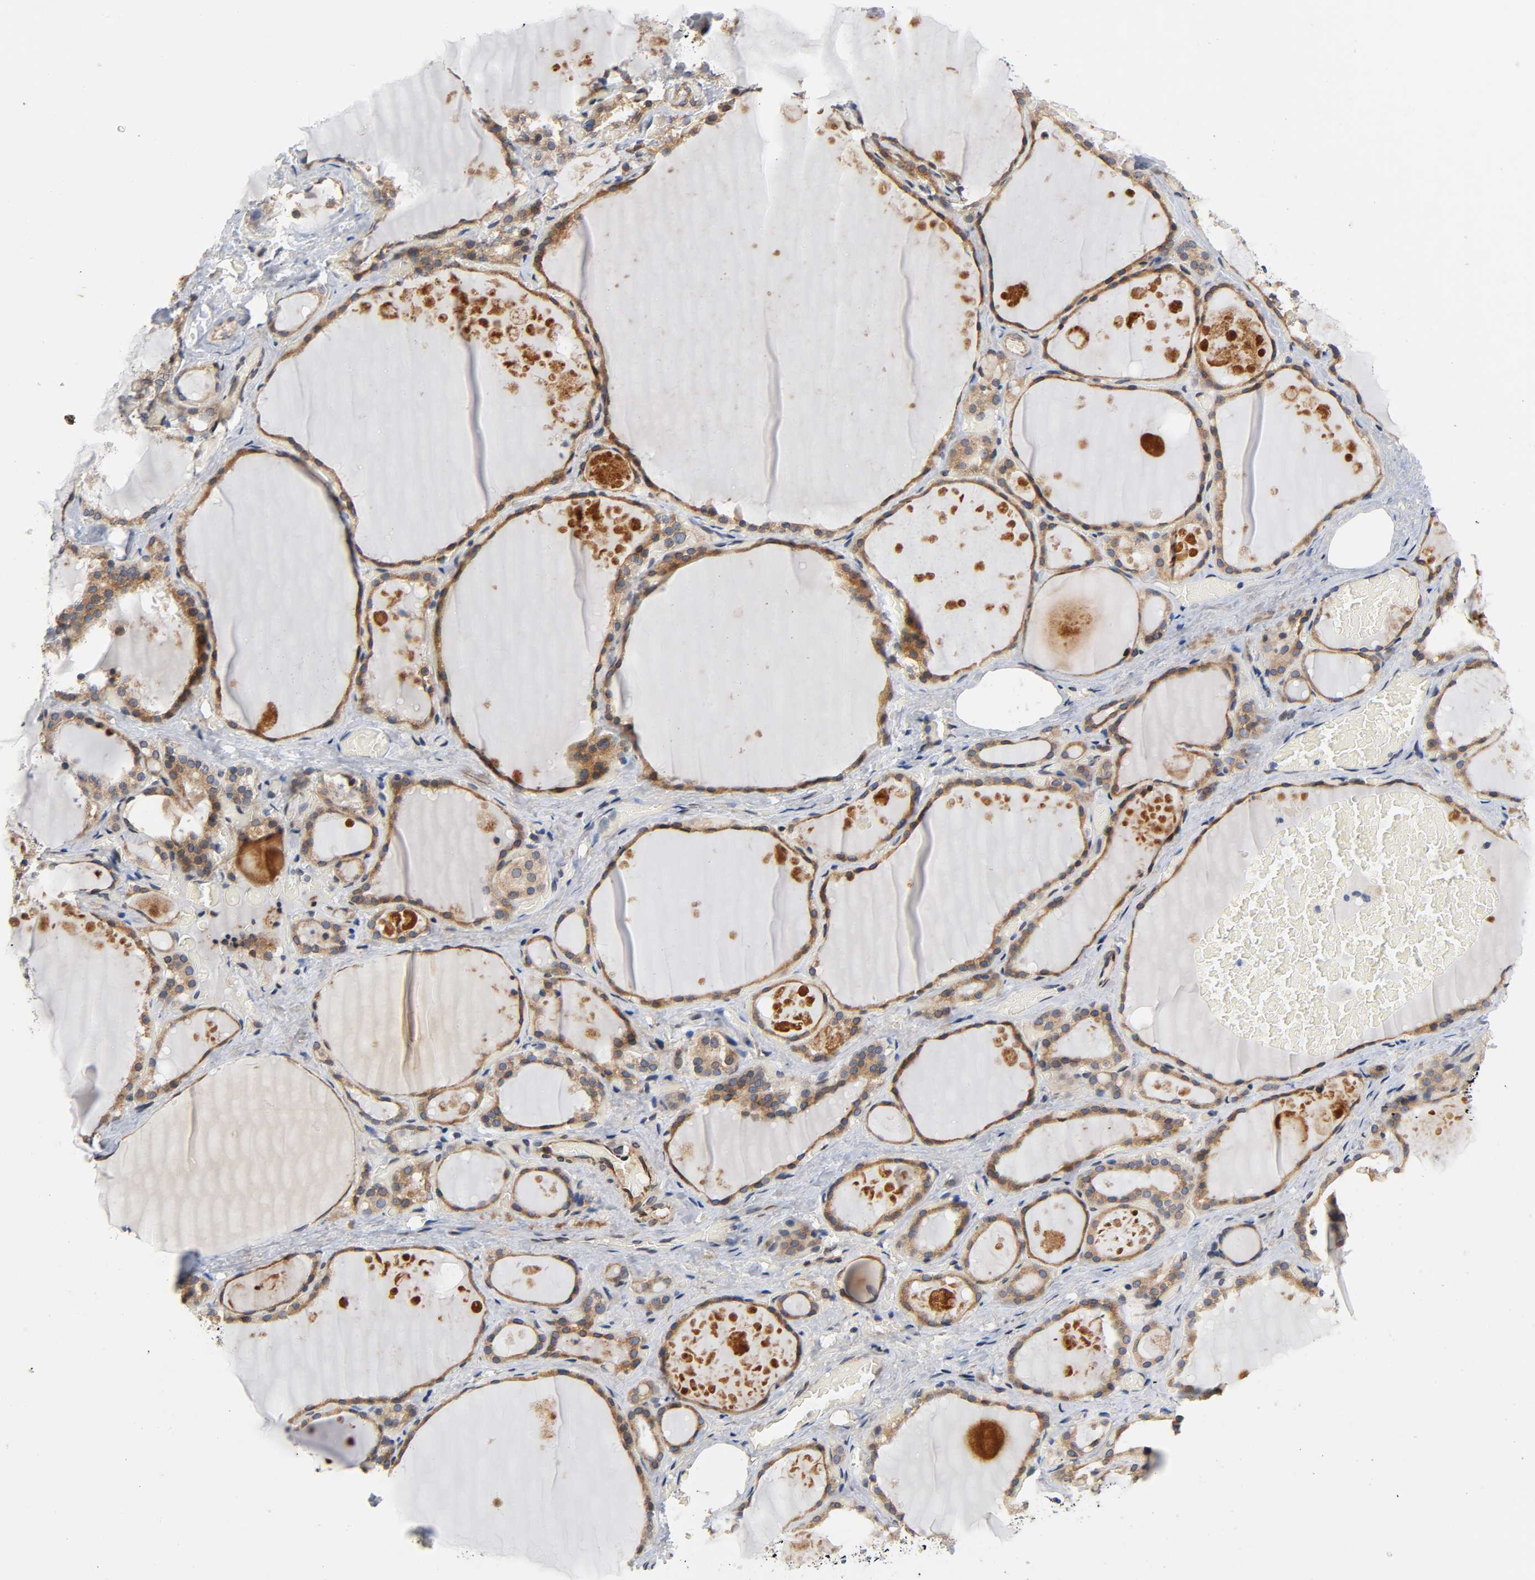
{"staining": {"intensity": "moderate", "quantity": ">75%", "location": "cytoplasmic/membranous"}, "tissue": "thyroid gland", "cell_type": "Glandular cells", "image_type": "normal", "snomed": [{"axis": "morphology", "description": "Normal tissue, NOS"}, {"axis": "topography", "description": "Thyroid gland"}], "caption": "Immunohistochemical staining of unremarkable human thyroid gland reveals moderate cytoplasmic/membranous protein expression in approximately >75% of glandular cells.", "gene": "ASB6", "patient": {"sex": "male", "age": 61}}